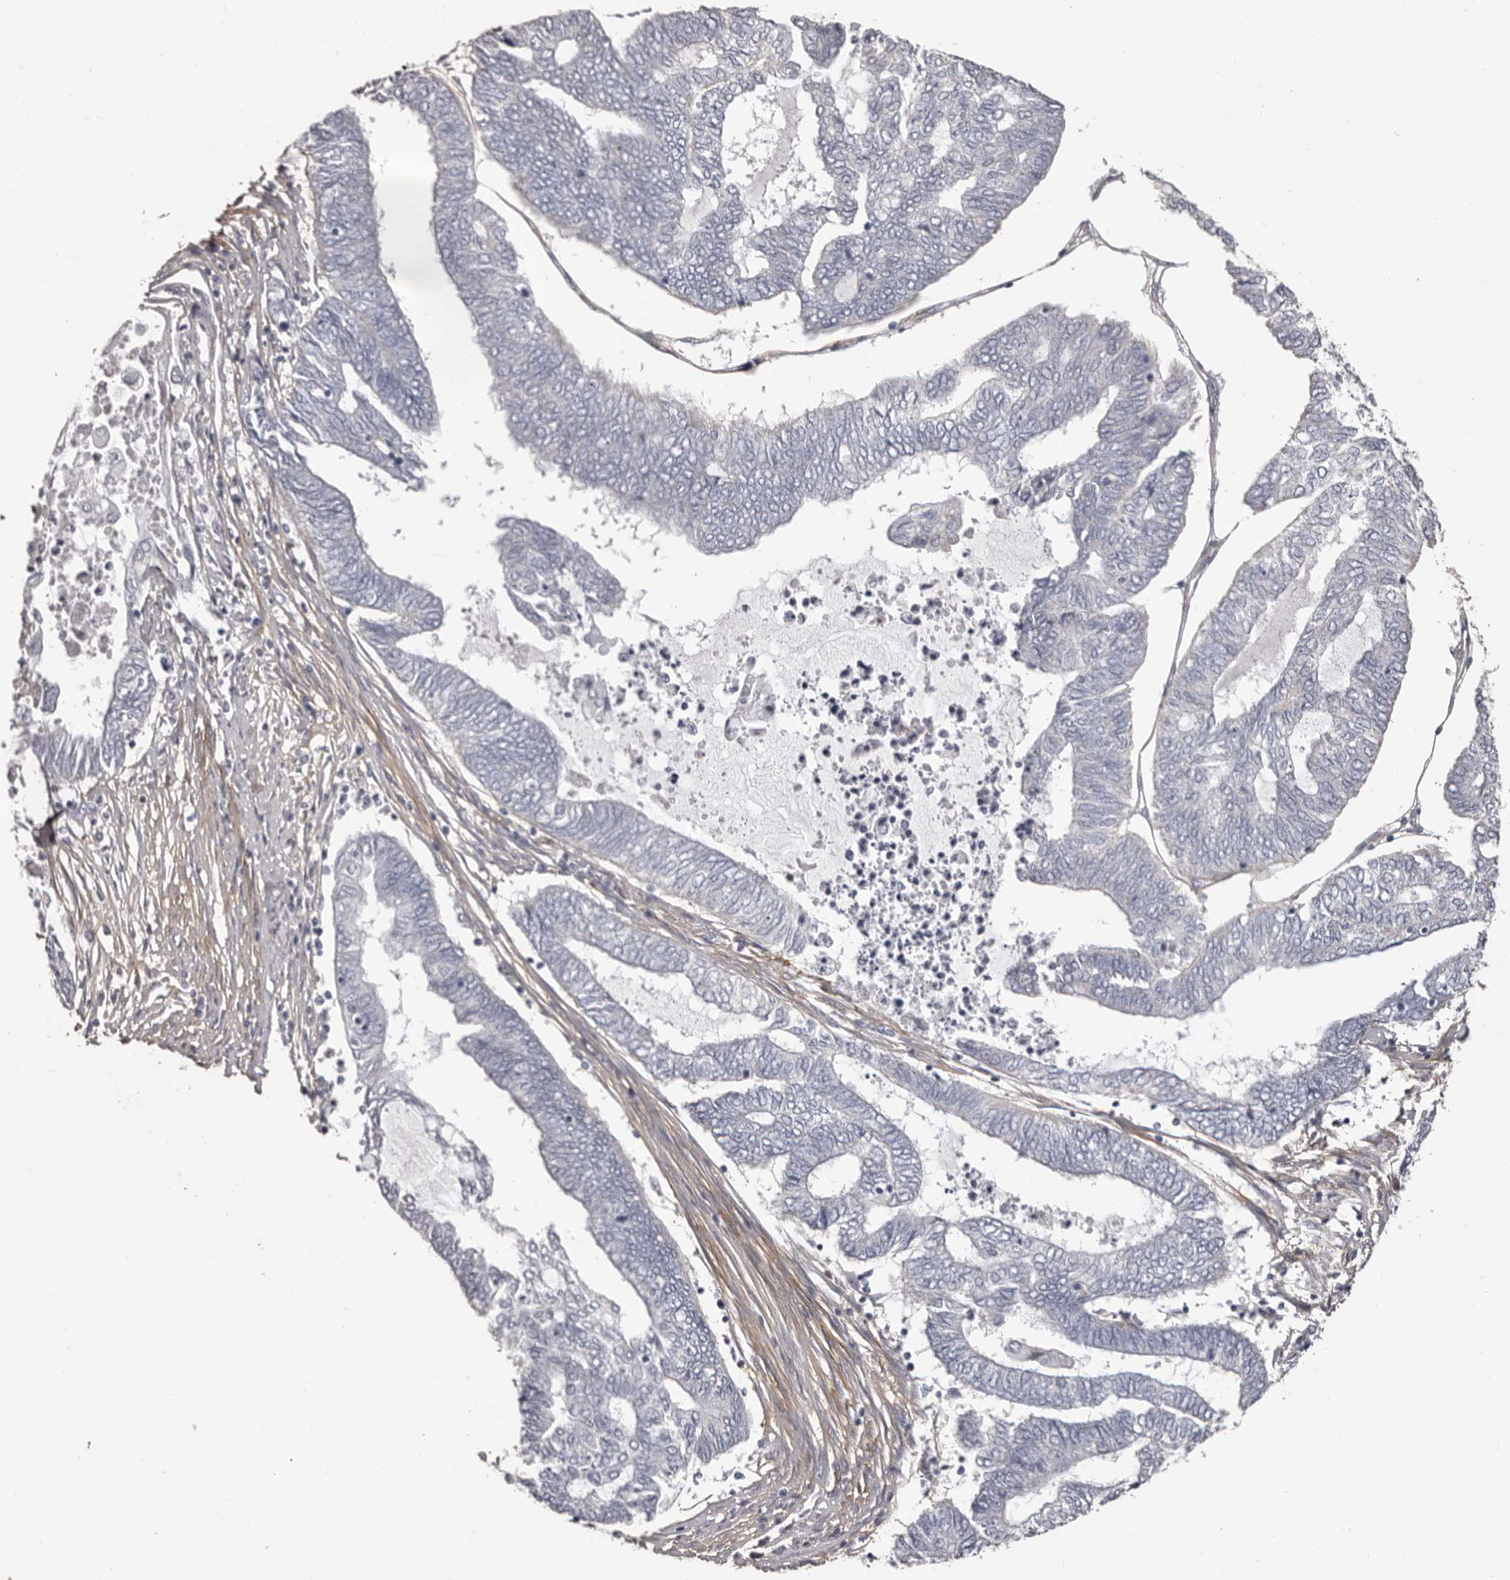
{"staining": {"intensity": "negative", "quantity": "none", "location": "none"}, "tissue": "endometrial cancer", "cell_type": "Tumor cells", "image_type": "cancer", "snomed": [{"axis": "morphology", "description": "Adenocarcinoma, NOS"}, {"axis": "topography", "description": "Uterus"}, {"axis": "topography", "description": "Endometrium"}], "caption": "High power microscopy micrograph of an IHC micrograph of endometrial cancer, revealing no significant expression in tumor cells.", "gene": "COL6A1", "patient": {"sex": "female", "age": 70}}